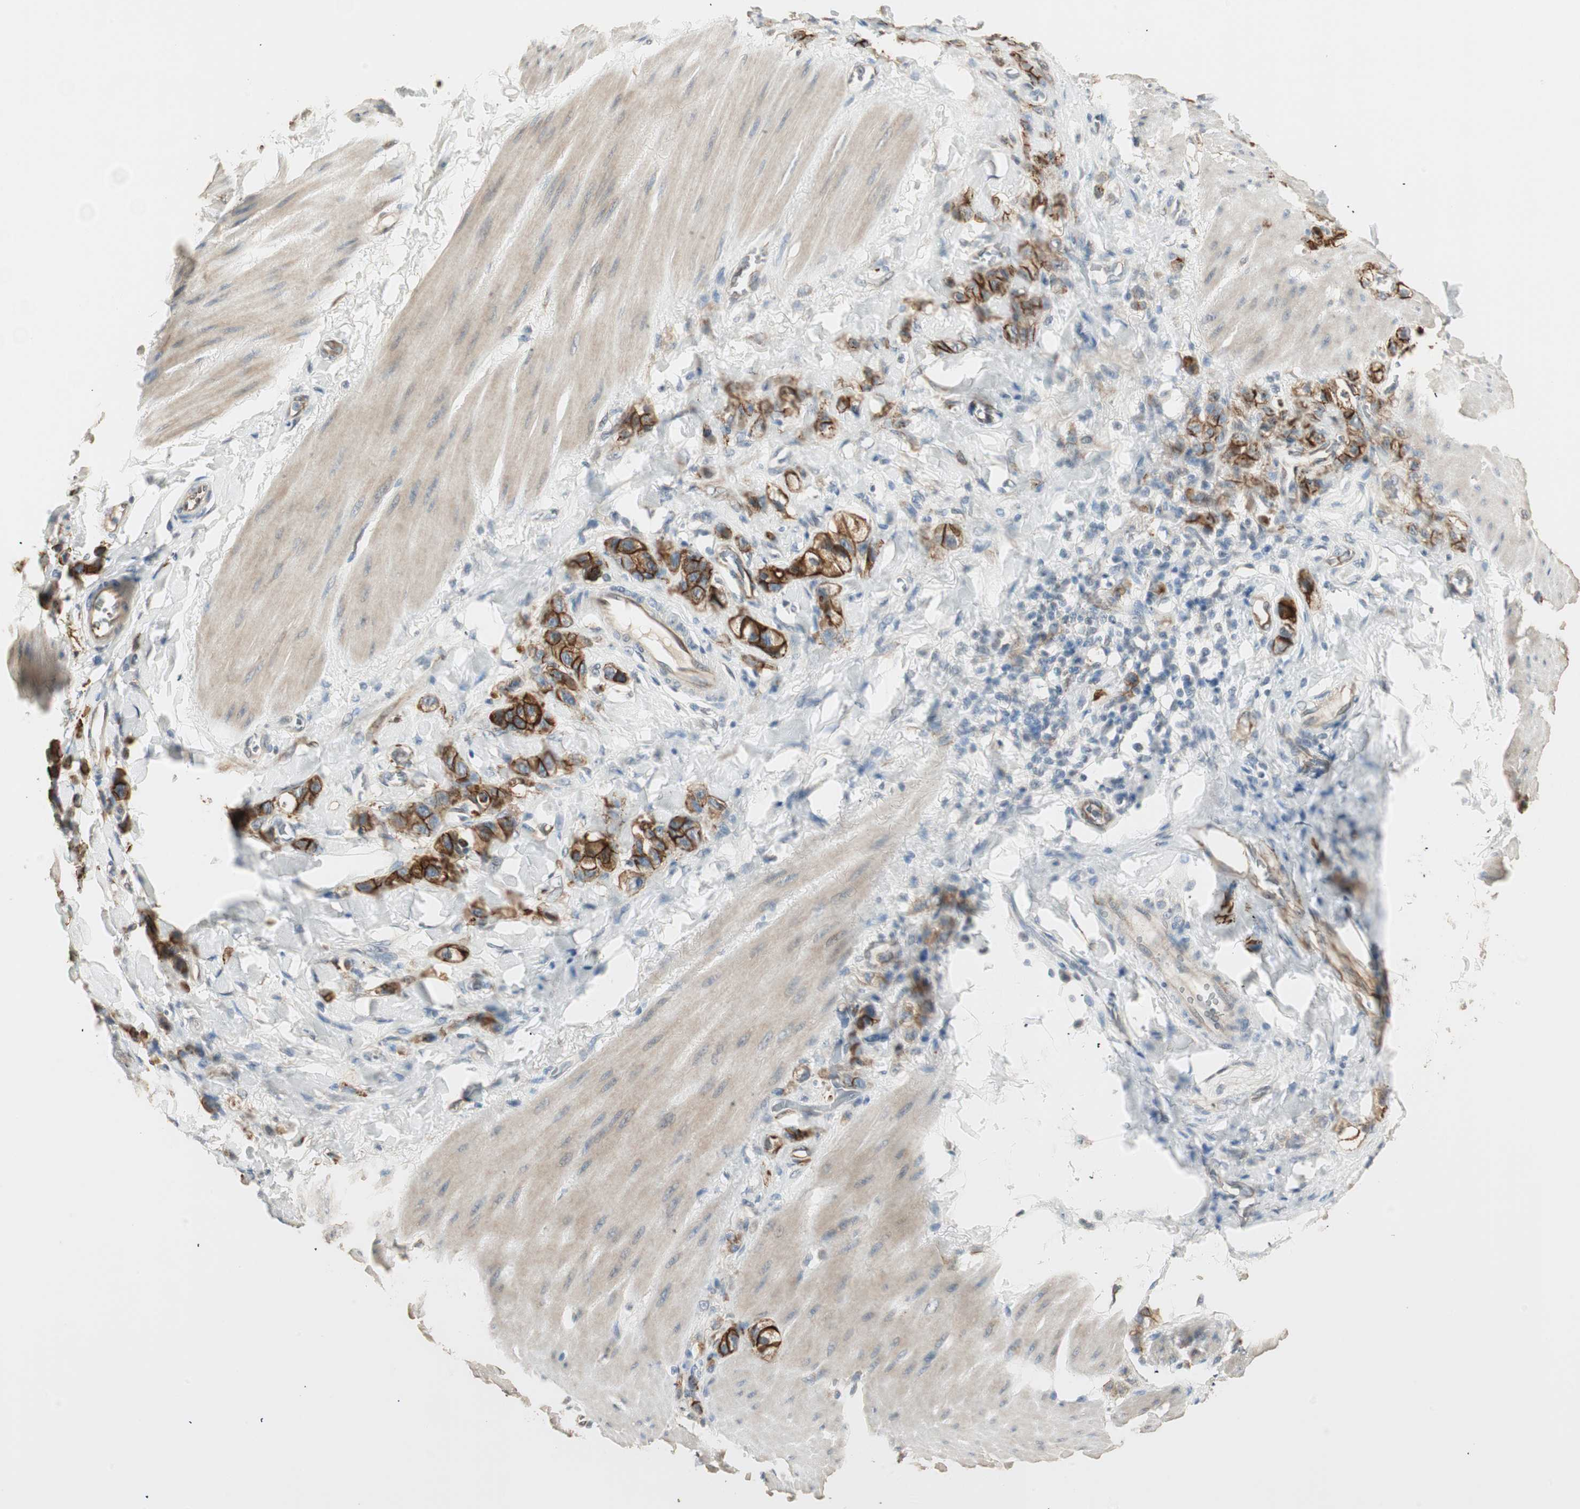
{"staining": {"intensity": "strong", "quantity": ">75%", "location": "cytoplasmic/membranous"}, "tissue": "stomach cancer", "cell_type": "Tumor cells", "image_type": "cancer", "snomed": [{"axis": "morphology", "description": "Adenocarcinoma, NOS"}, {"axis": "topography", "description": "Stomach"}], "caption": "Tumor cells reveal strong cytoplasmic/membranous positivity in approximately >75% of cells in adenocarcinoma (stomach).", "gene": "TASOR", "patient": {"sex": "male", "age": 82}}